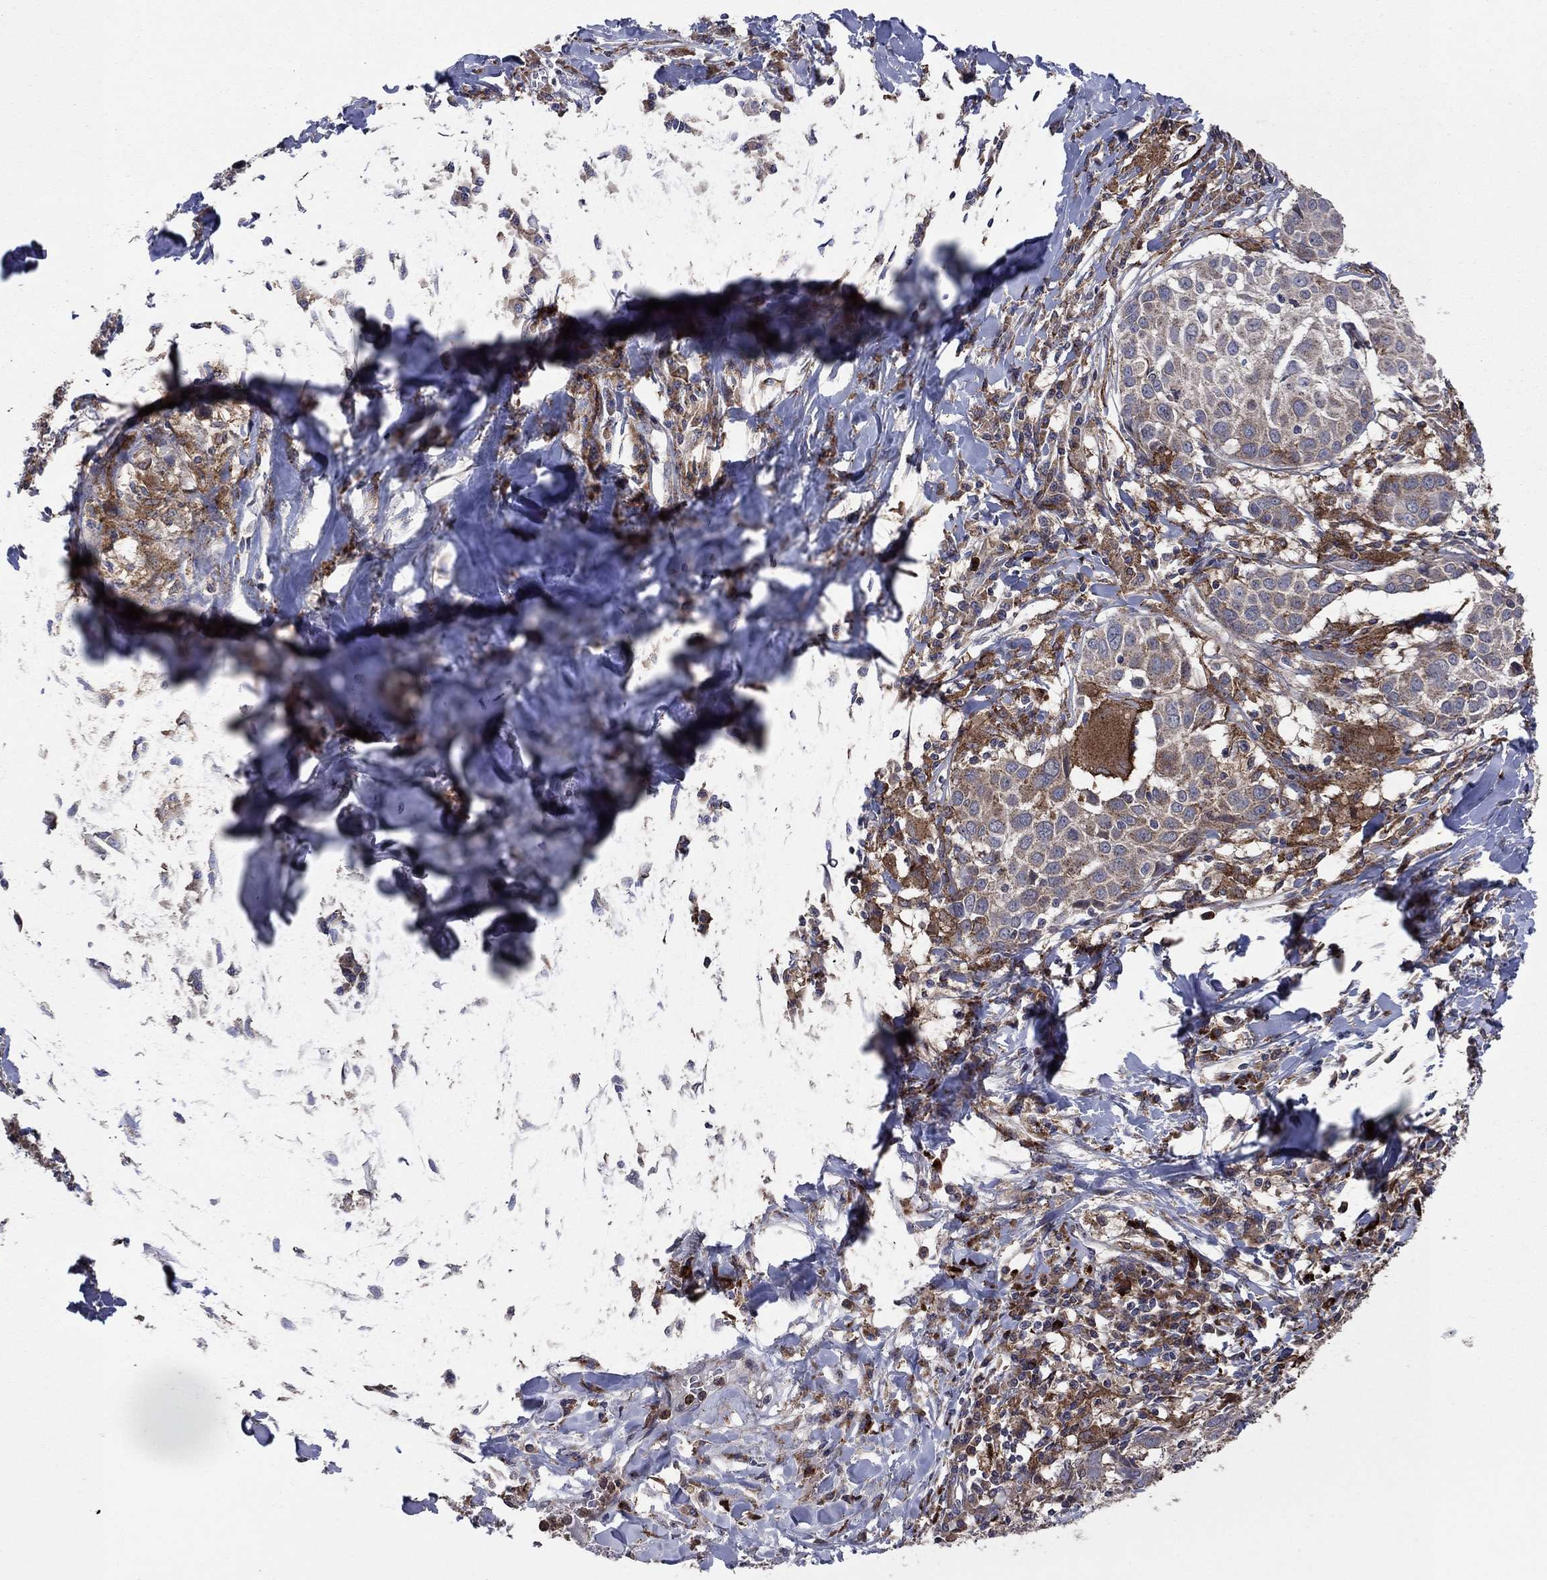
{"staining": {"intensity": "weak", "quantity": "25%-75%", "location": "cytoplasmic/membranous"}, "tissue": "lung cancer", "cell_type": "Tumor cells", "image_type": "cancer", "snomed": [{"axis": "morphology", "description": "Squamous cell carcinoma, NOS"}, {"axis": "topography", "description": "Lung"}], "caption": "Human lung cancer (squamous cell carcinoma) stained with a brown dye exhibits weak cytoplasmic/membranous positive expression in approximately 25%-75% of tumor cells.", "gene": "MEA1", "patient": {"sex": "male", "age": 57}}